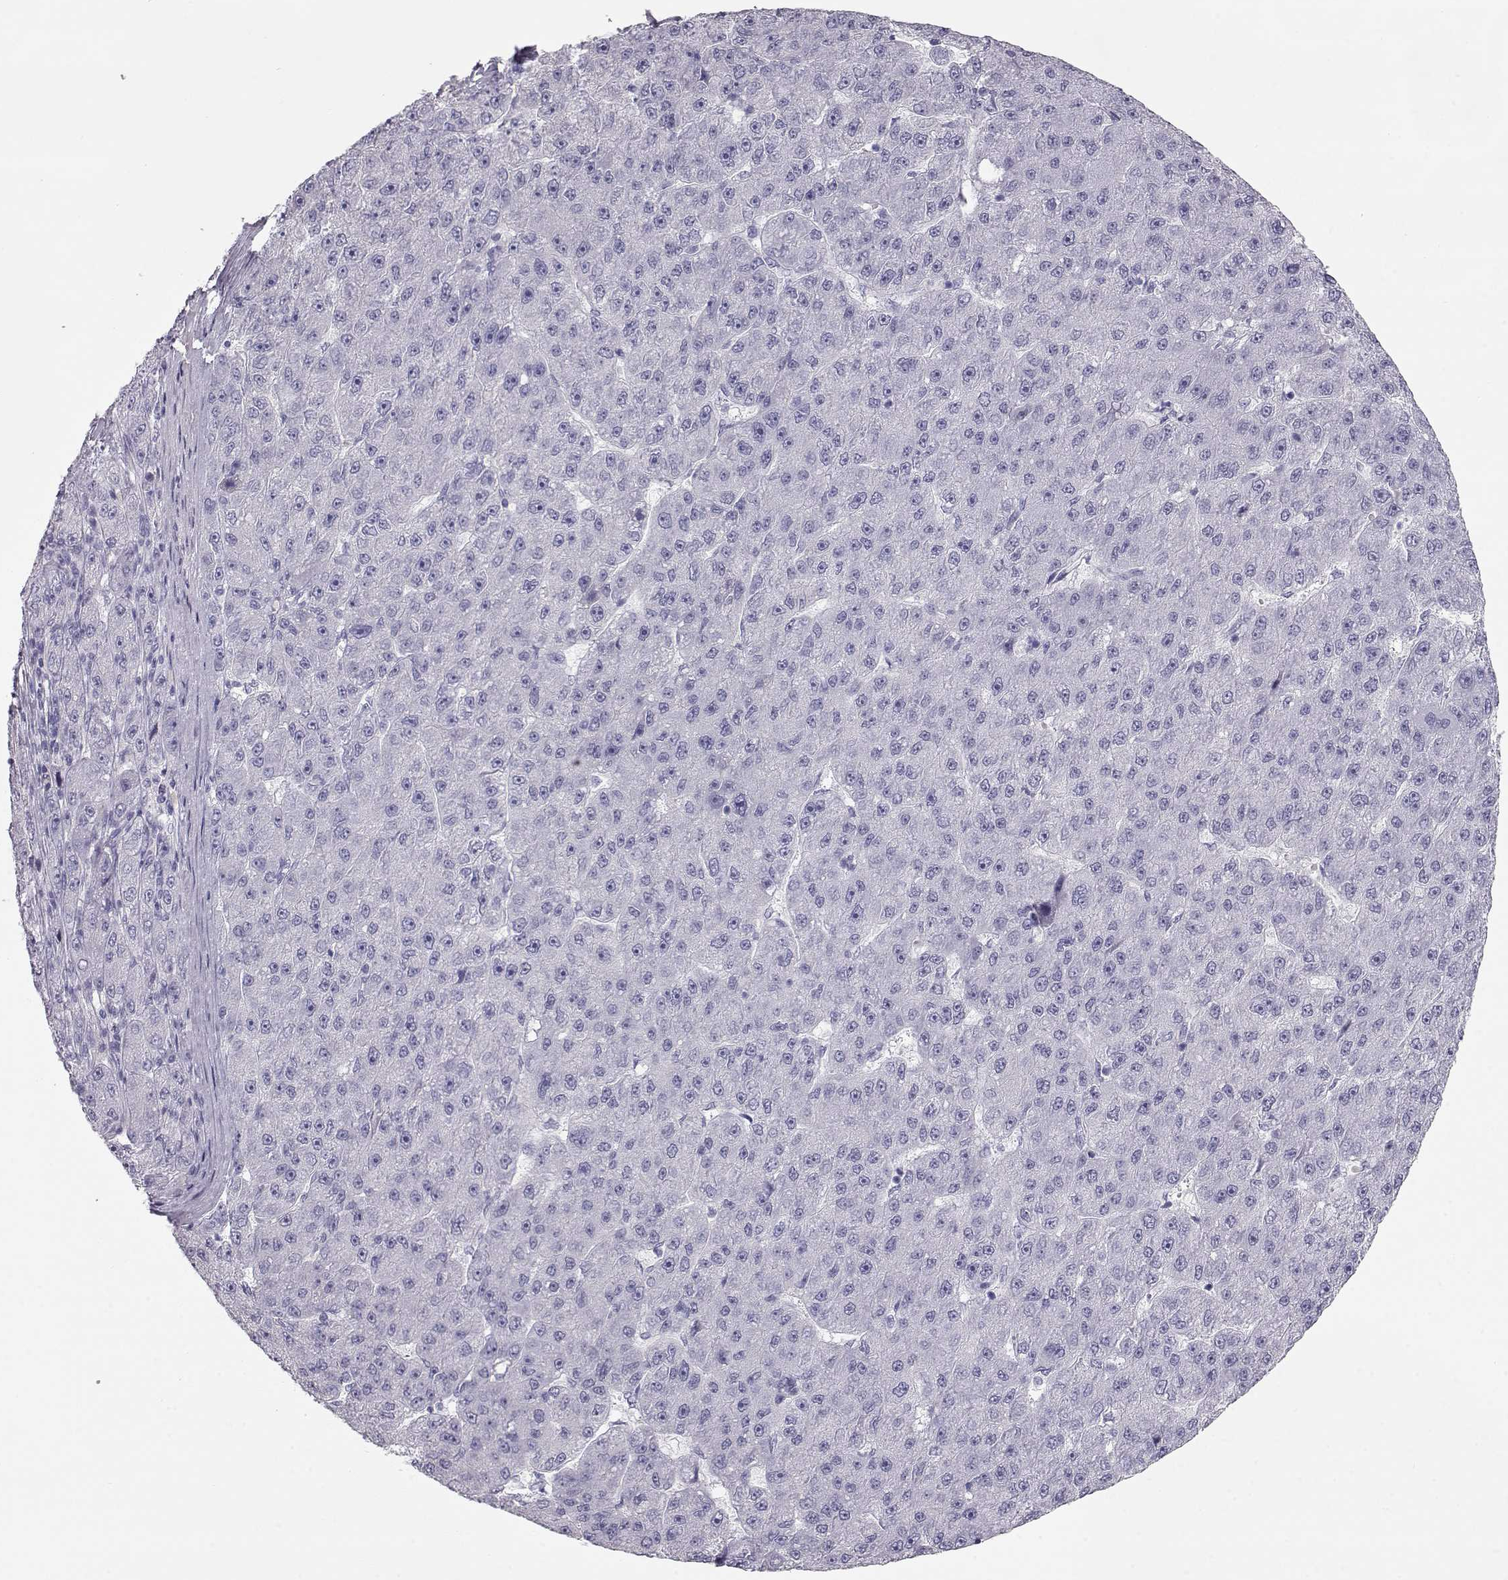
{"staining": {"intensity": "negative", "quantity": "none", "location": "none"}, "tissue": "liver cancer", "cell_type": "Tumor cells", "image_type": "cancer", "snomed": [{"axis": "morphology", "description": "Carcinoma, Hepatocellular, NOS"}, {"axis": "topography", "description": "Liver"}], "caption": "This is an immunohistochemistry histopathology image of liver hepatocellular carcinoma. There is no positivity in tumor cells.", "gene": "SLITRK3", "patient": {"sex": "male", "age": 67}}